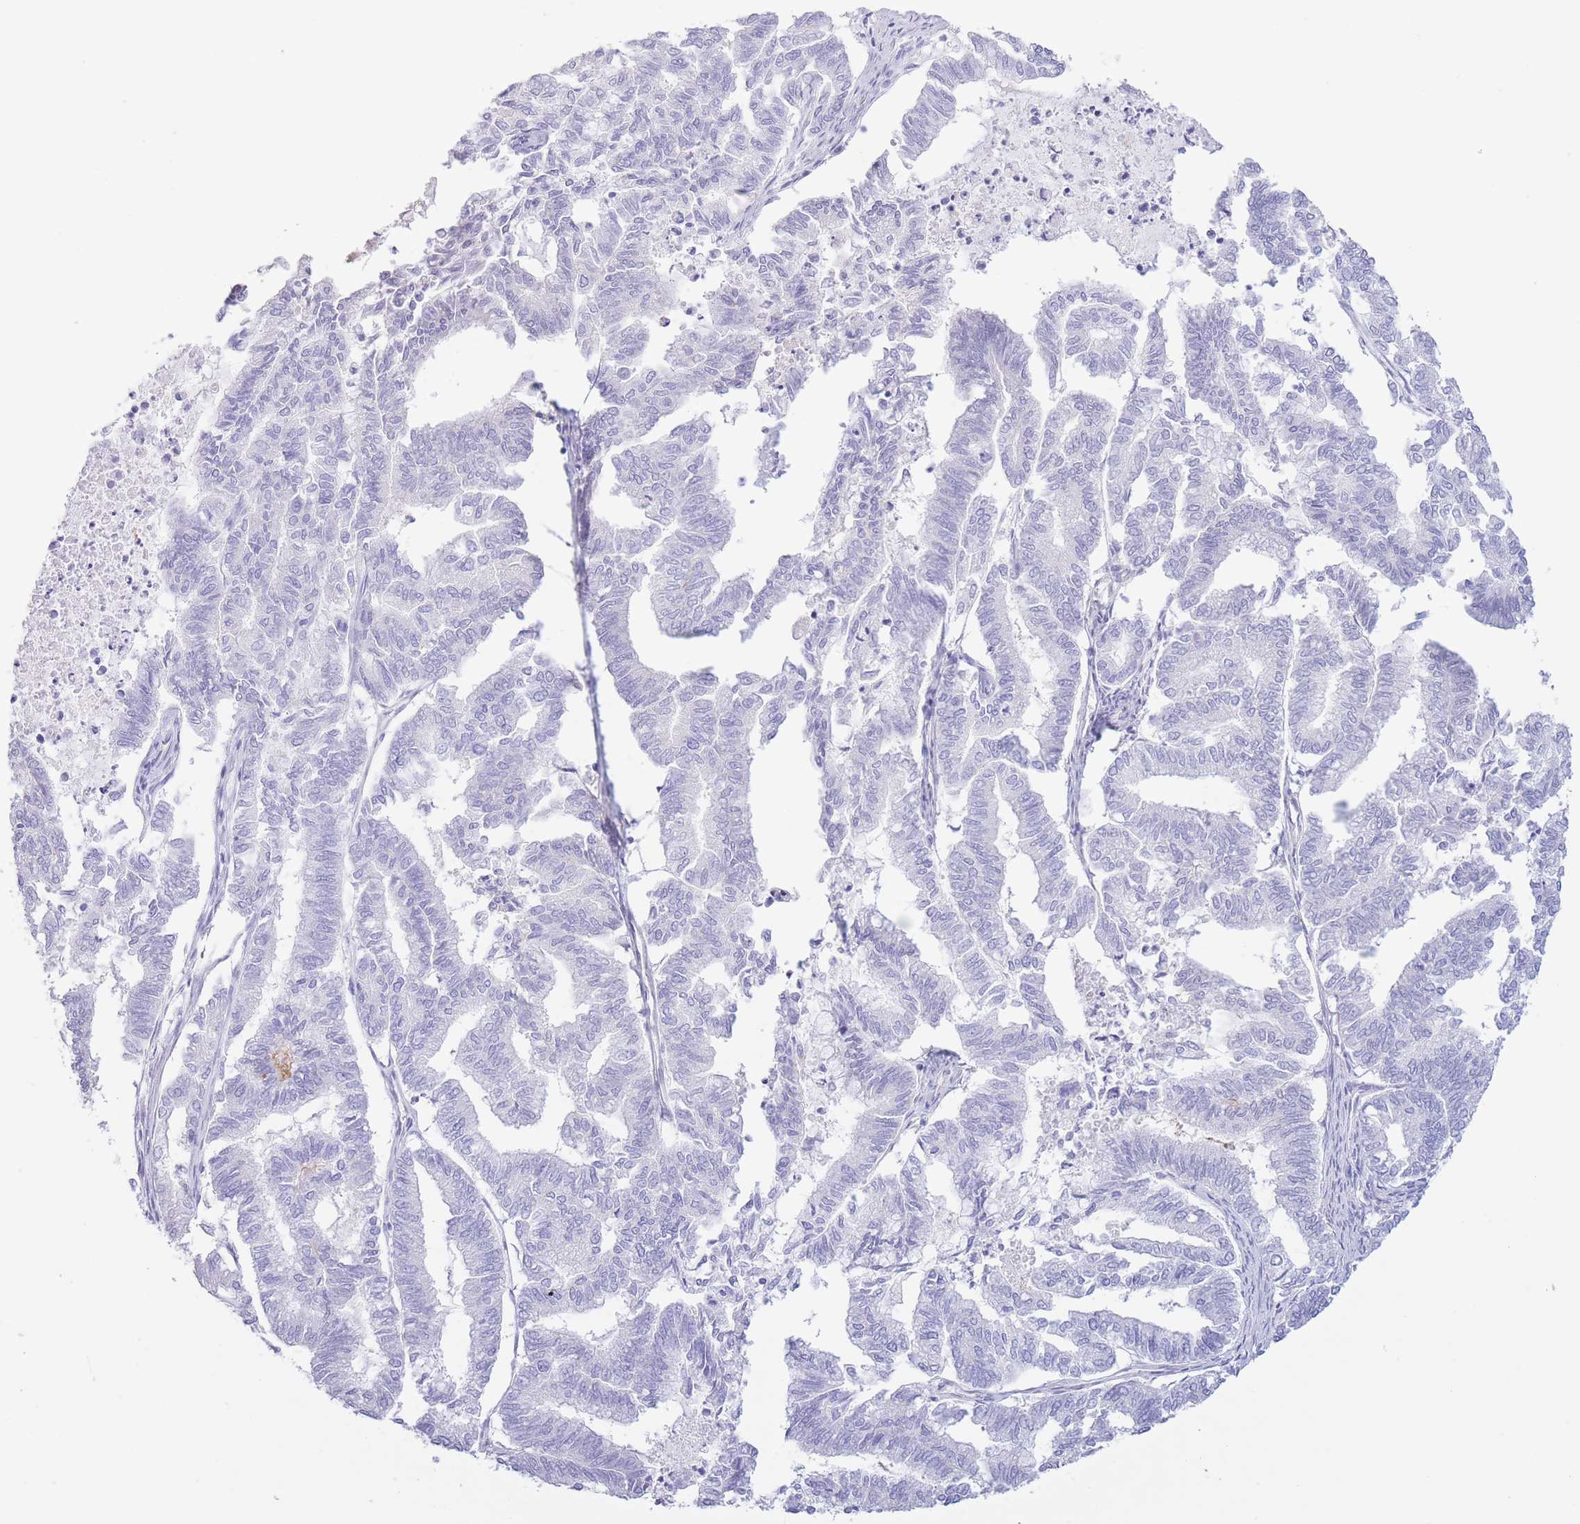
{"staining": {"intensity": "negative", "quantity": "none", "location": "none"}, "tissue": "endometrial cancer", "cell_type": "Tumor cells", "image_type": "cancer", "snomed": [{"axis": "morphology", "description": "Adenocarcinoma, NOS"}, {"axis": "topography", "description": "Endometrium"}], "caption": "Endometrial adenocarcinoma stained for a protein using immunohistochemistry (IHC) demonstrates no positivity tumor cells.", "gene": "PKLR", "patient": {"sex": "female", "age": 79}}